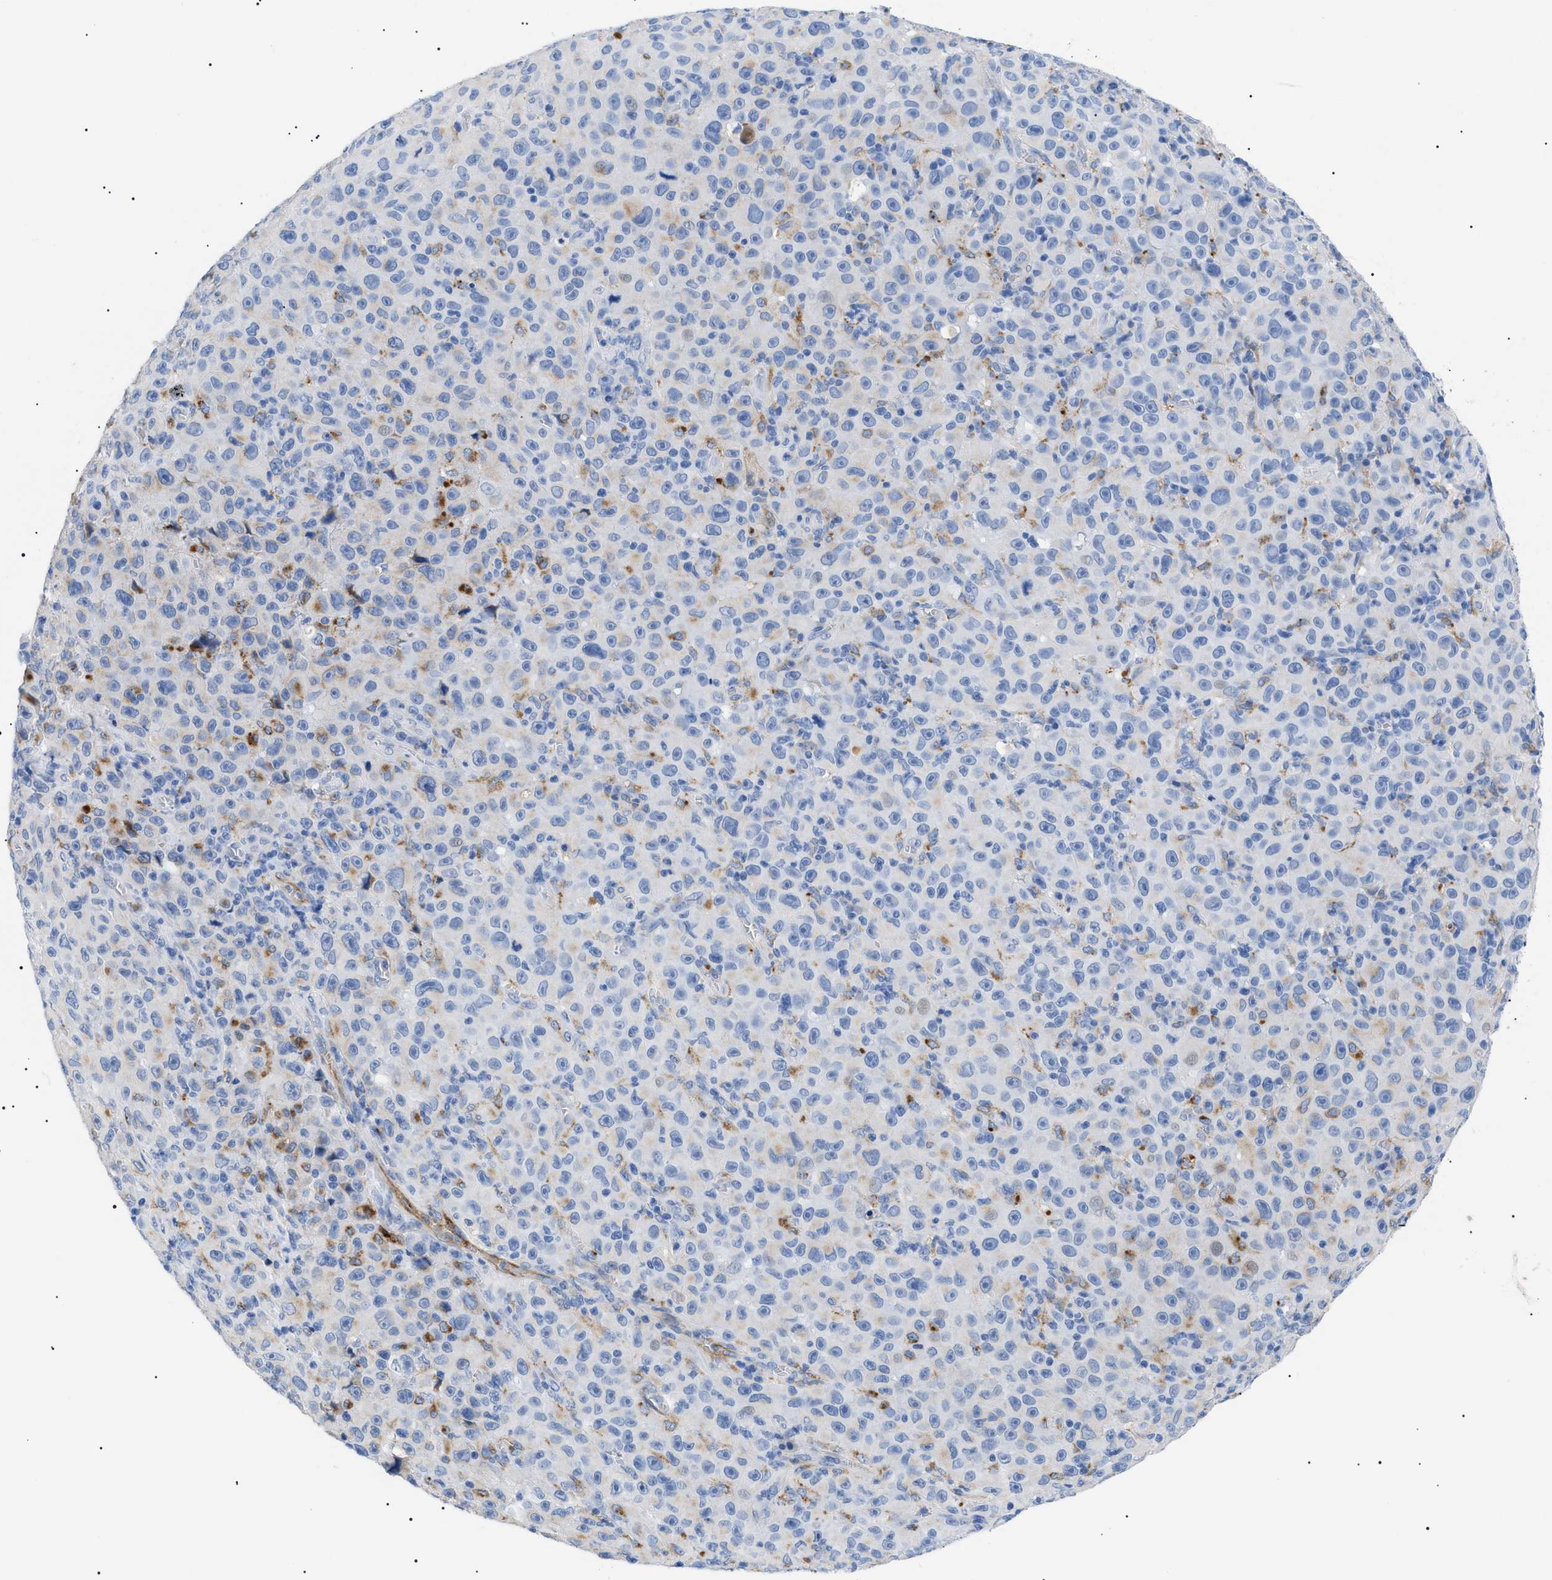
{"staining": {"intensity": "negative", "quantity": "none", "location": "none"}, "tissue": "melanoma", "cell_type": "Tumor cells", "image_type": "cancer", "snomed": [{"axis": "morphology", "description": "Malignant melanoma, NOS"}, {"axis": "topography", "description": "Skin"}], "caption": "Human melanoma stained for a protein using immunohistochemistry demonstrates no expression in tumor cells.", "gene": "ACKR1", "patient": {"sex": "female", "age": 82}}